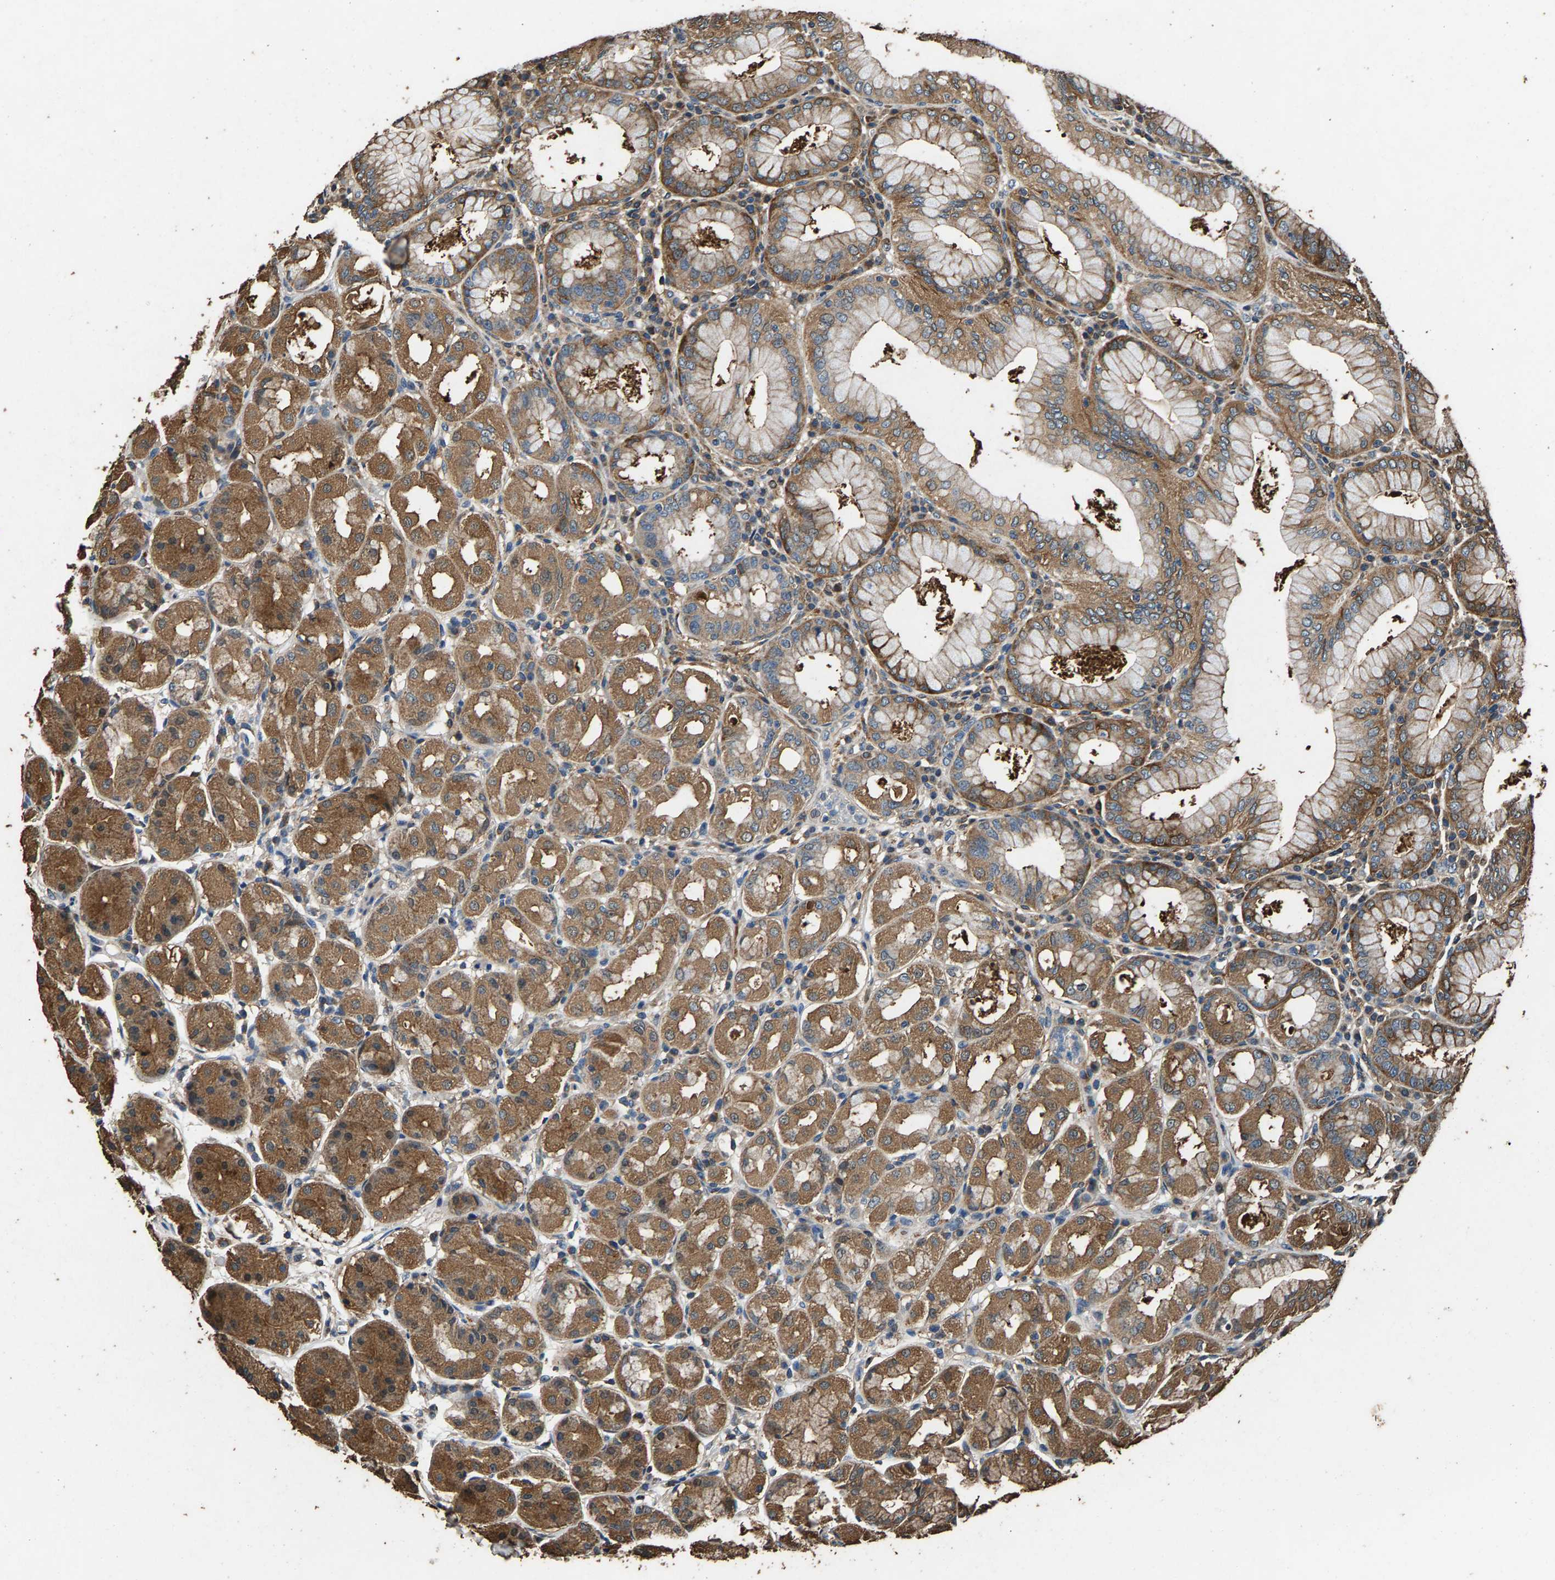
{"staining": {"intensity": "moderate", "quantity": ">75%", "location": "cytoplasmic/membranous"}, "tissue": "stomach", "cell_type": "Glandular cells", "image_type": "normal", "snomed": [{"axis": "morphology", "description": "Normal tissue, NOS"}, {"axis": "topography", "description": "Stomach"}, {"axis": "topography", "description": "Stomach, lower"}], "caption": "The immunohistochemical stain highlights moderate cytoplasmic/membranous expression in glandular cells of unremarkable stomach. Immunohistochemistry stains the protein of interest in brown and the nuclei are stained blue.", "gene": "MRPL27", "patient": {"sex": "female", "age": 56}}